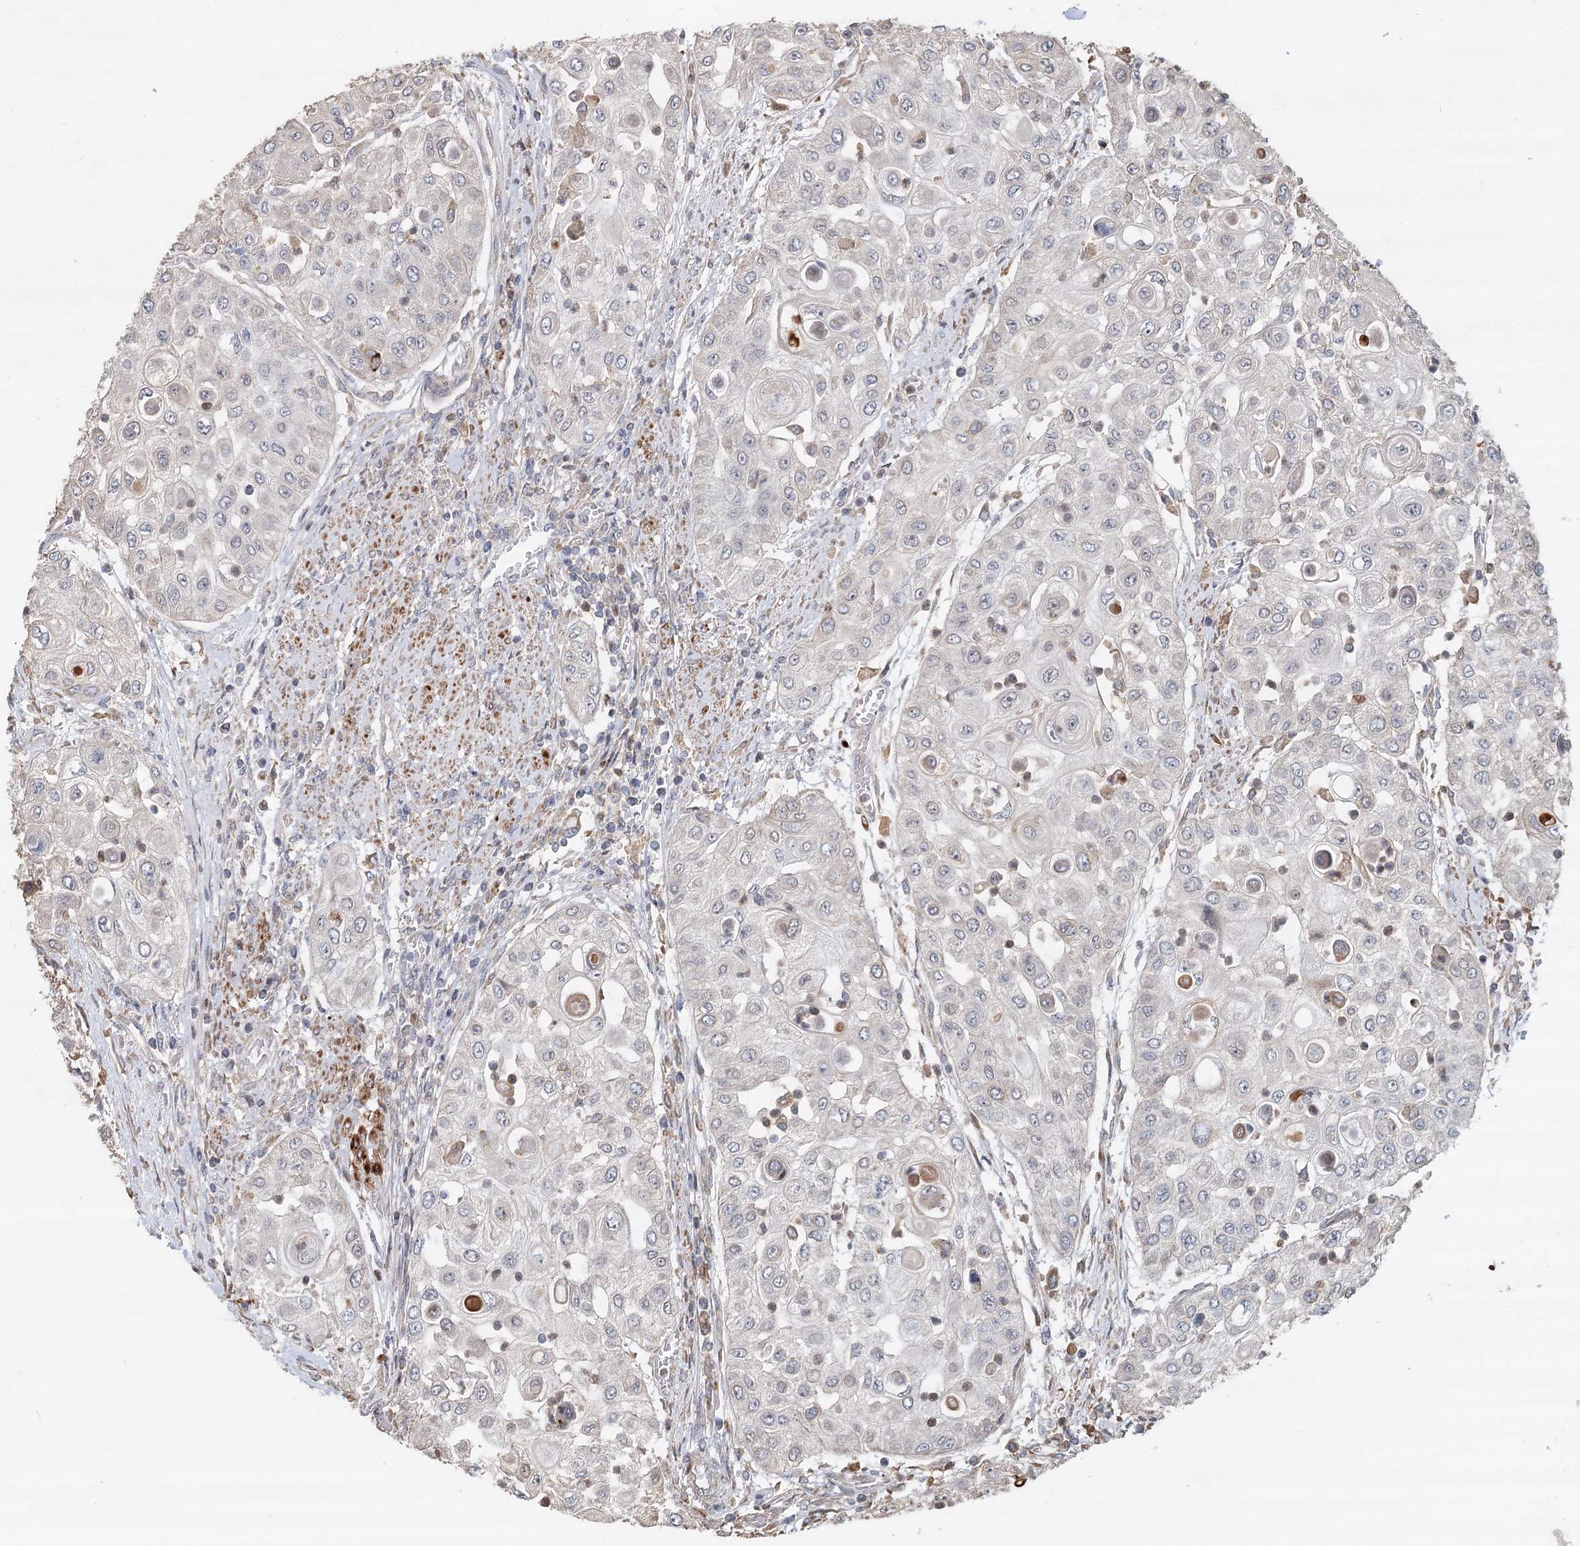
{"staining": {"intensity": "negative", "quantity": "none", "location": "none"}, "tissue": "urothelial cancer", "cell_type": "Tumor cells", "image_type": "cancer", "snomed": [{"axis": "morphology", "description": "Urothelial carcinoma, High grade"}, {"axis": "topography", "description": "Urinary bladder"}], "caption": "The image exhibits no significant staining in tumor cells of urothelial cancer.", "gene": "RNF111", "patient": {"sex": "female", "age": 79}}